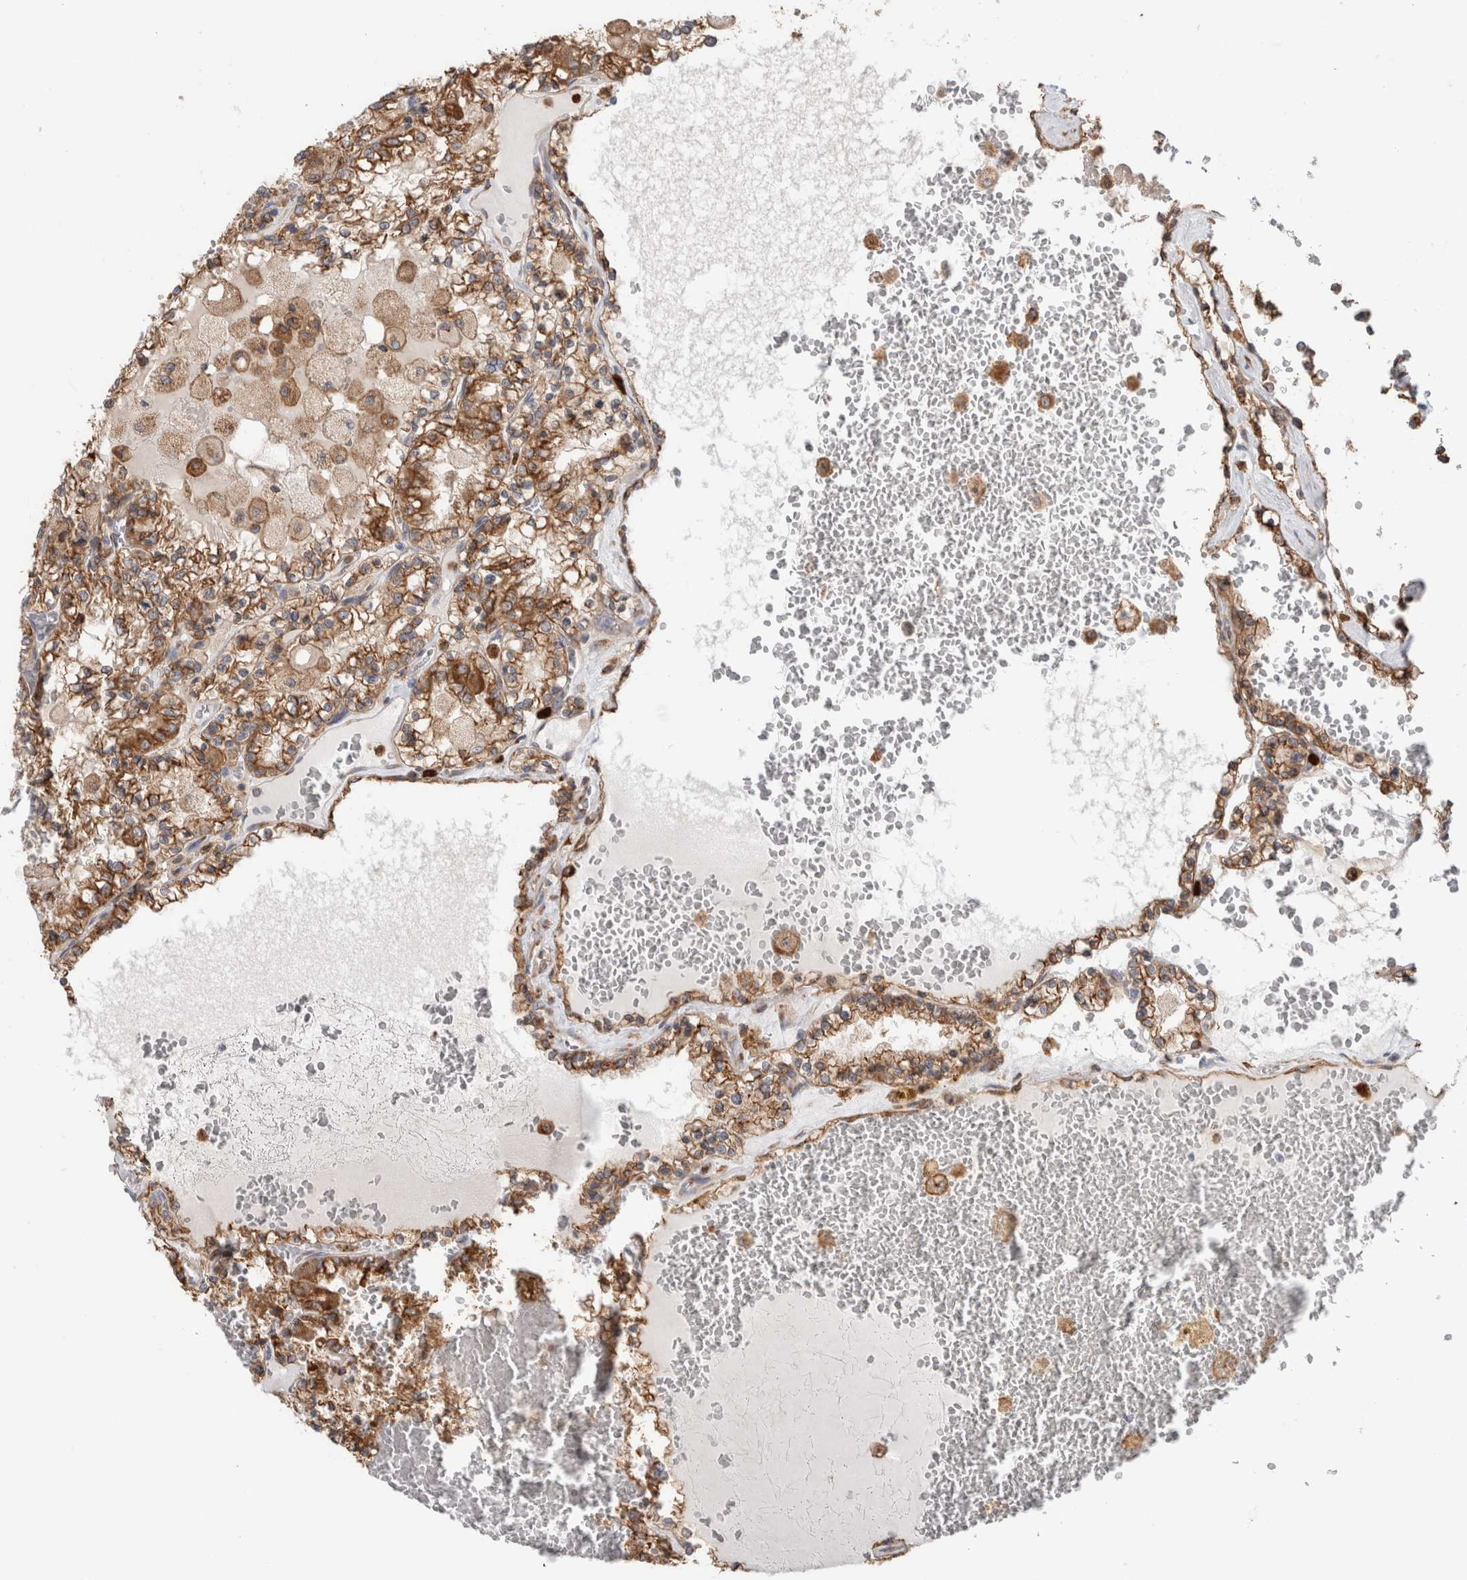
{"staining": {"intensity": "moderate", "quantity": ">75%", "location": "cytoplasmic/membranous"}, "tissue": "renal cancer", "cell_type": "Tumor cells", "image_type": "cancer", "snomed": [{"axis": "morphology", "description": "Adenocarcinoma, NOS"}, {"axis": "topography", "description": "Kidney"}], "caption": "Immunohistochemistry (IHC) of human adenocarcinoma (renal) displays medium levels of moderate cytoplasmic/membranous positivity in about >75% of tumor cells.", "gene": "P4HA1", "patient": {"sex": "female", "age": 56}}